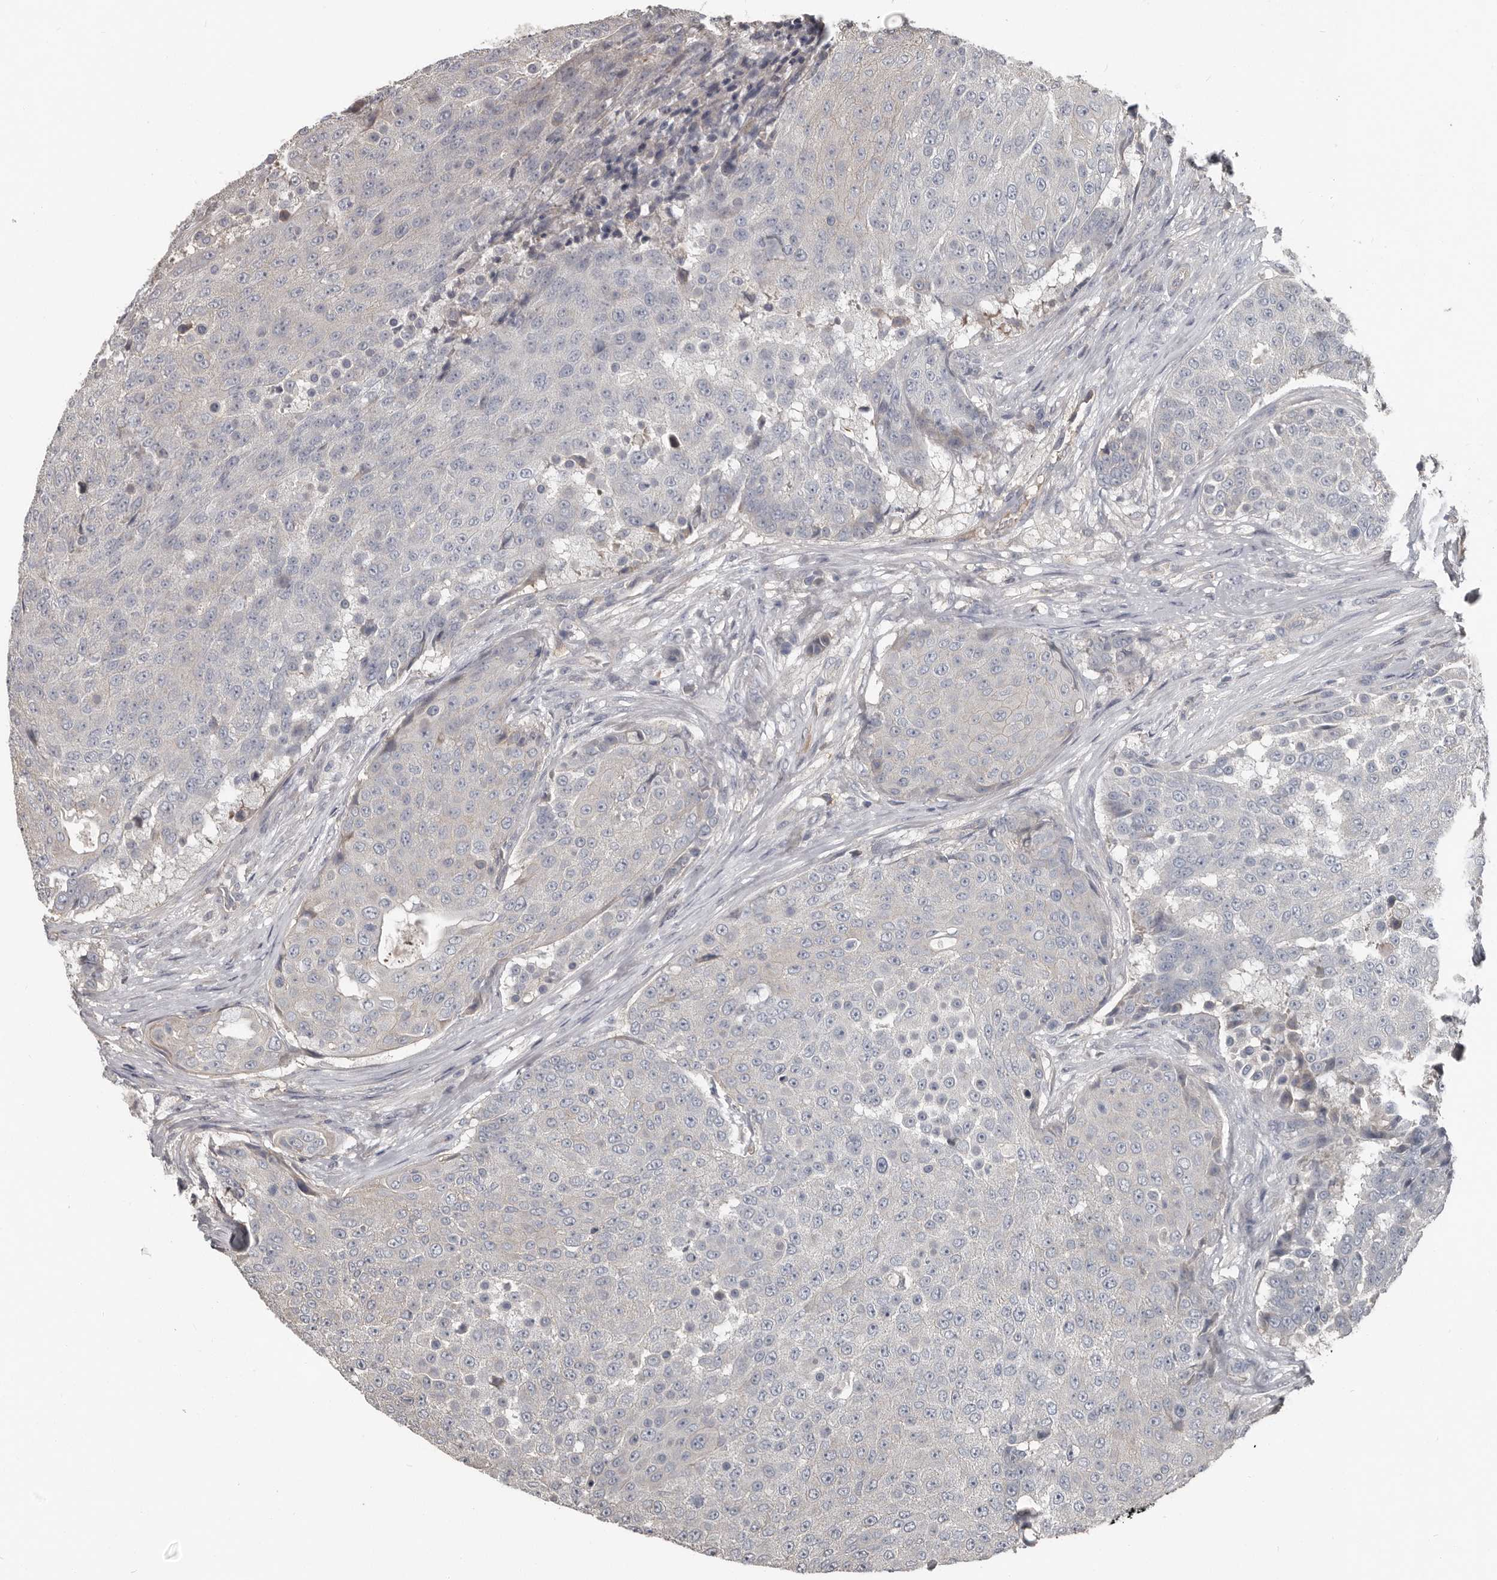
{"staining": {"intensity": "negative", "quantity": "none", "location": "none"}, "tissue": "urothelial cancer", "cell_type": "Tumor cells", "image_type": "cancer", "snomed": [{"axis": "morphology", "description": "Urothelial carcinoma, High grade"}, {"axis": "topography", "description": "Urinary bladder"}], "caption": "Image shows no significant protein positivity in tumor cells of urothelial cancer.", "gene": "CA6", "patient": {"sex": "female", "age": 63}}